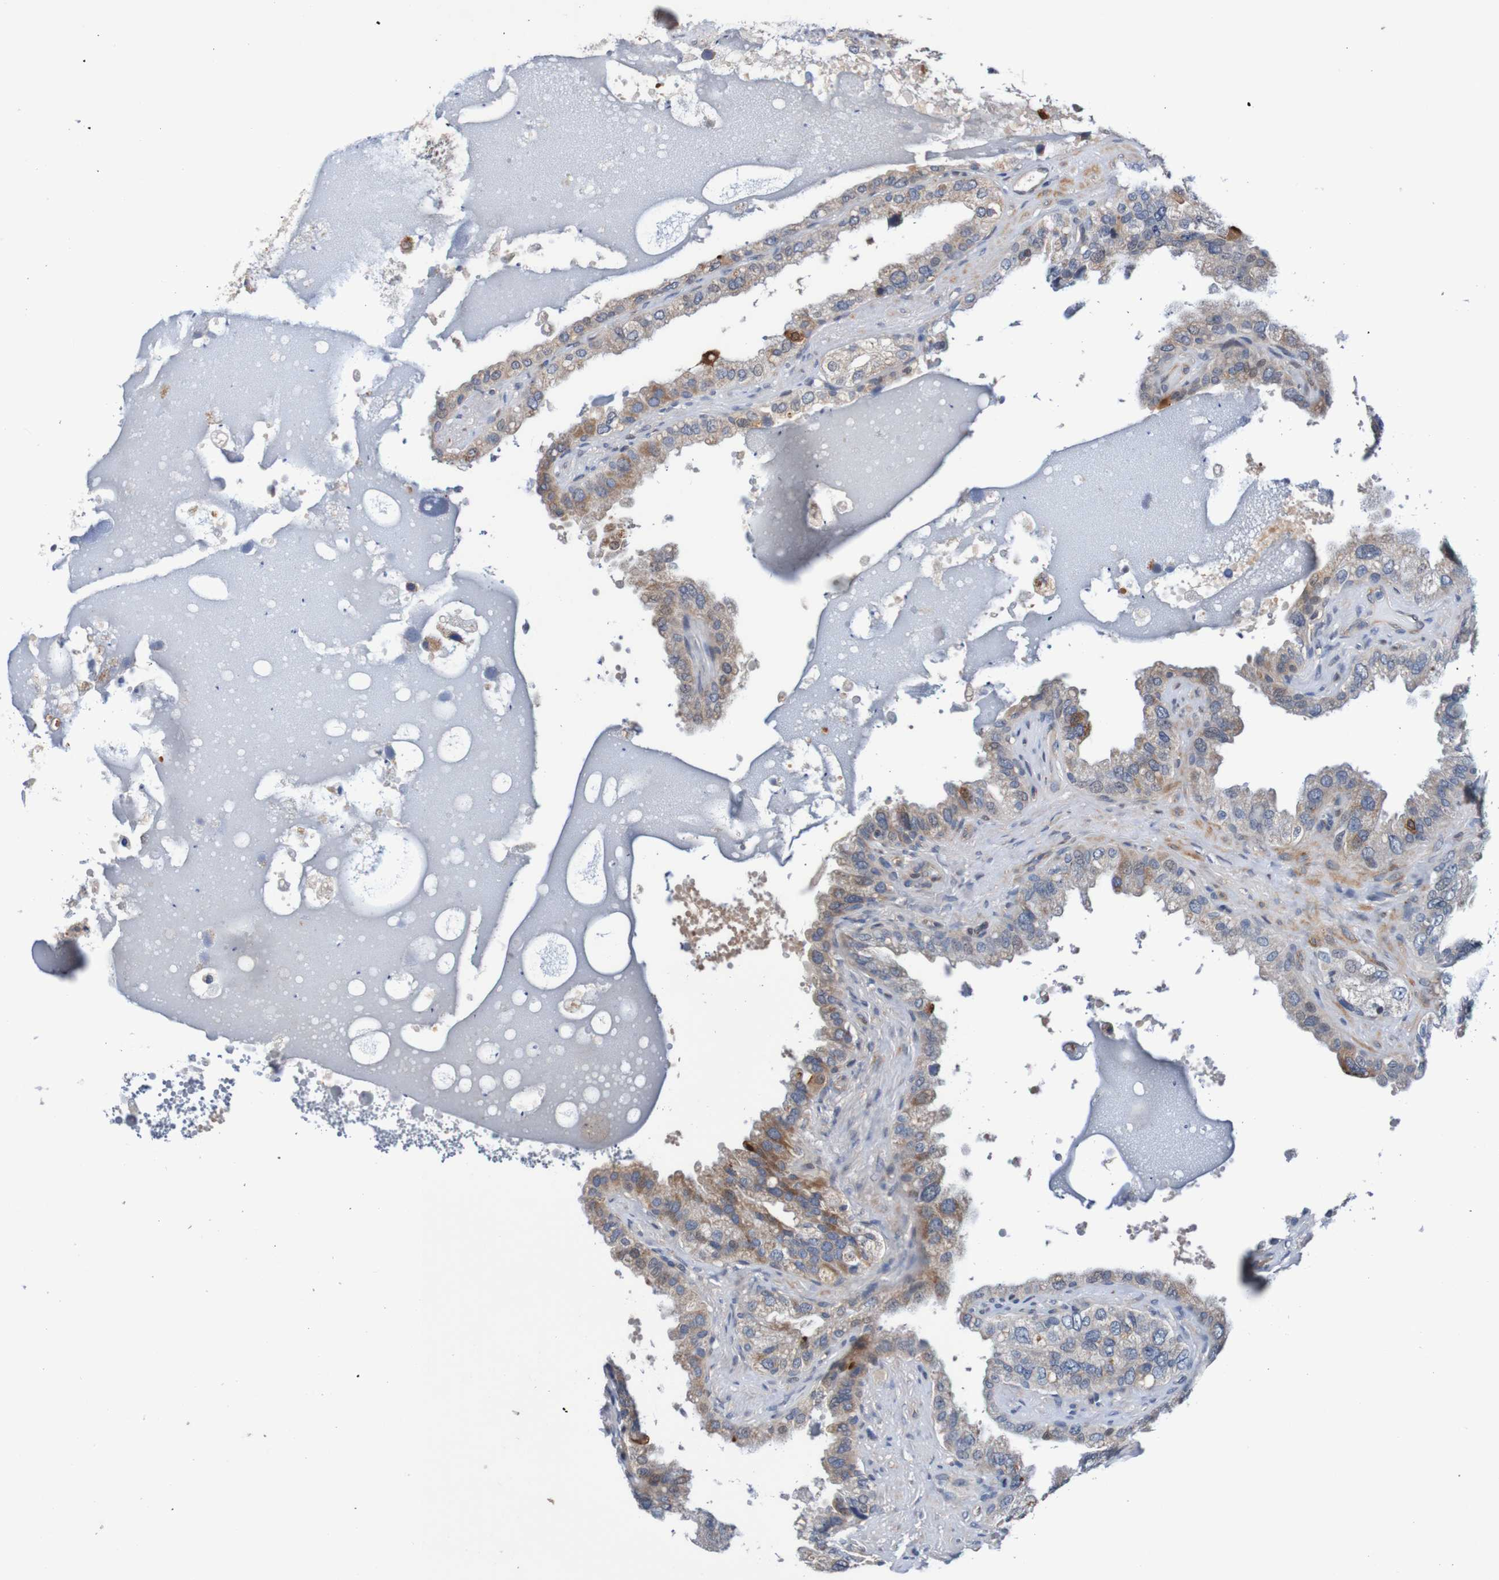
{"staining": {"intensity": "moderate", "quantity": ">75%", "location": "cytoplasmic/membranous"}, "tissue": "seminal vesicle", "cell_type": "Glandular cells", "image_type": "normal", "snomed": [{"axis": "morphology", "description": "Normal tissue, NOS"}, {"axis": "topography", "description": "Seminal veicle"}], "caption": "Glandular cells display medium levels of moderate cytoplasmic/membranous positivity in about >75% of cells in unremarkable seminal vesicle. The staining is performed using DAB (3,3'-diaminobenzidine) brown chromogen to label protein expression. The nuclei are counter-stained blue using hematoxylin.", "gene": "CPED1", "patient": {"sex": "male", "age": 68}}